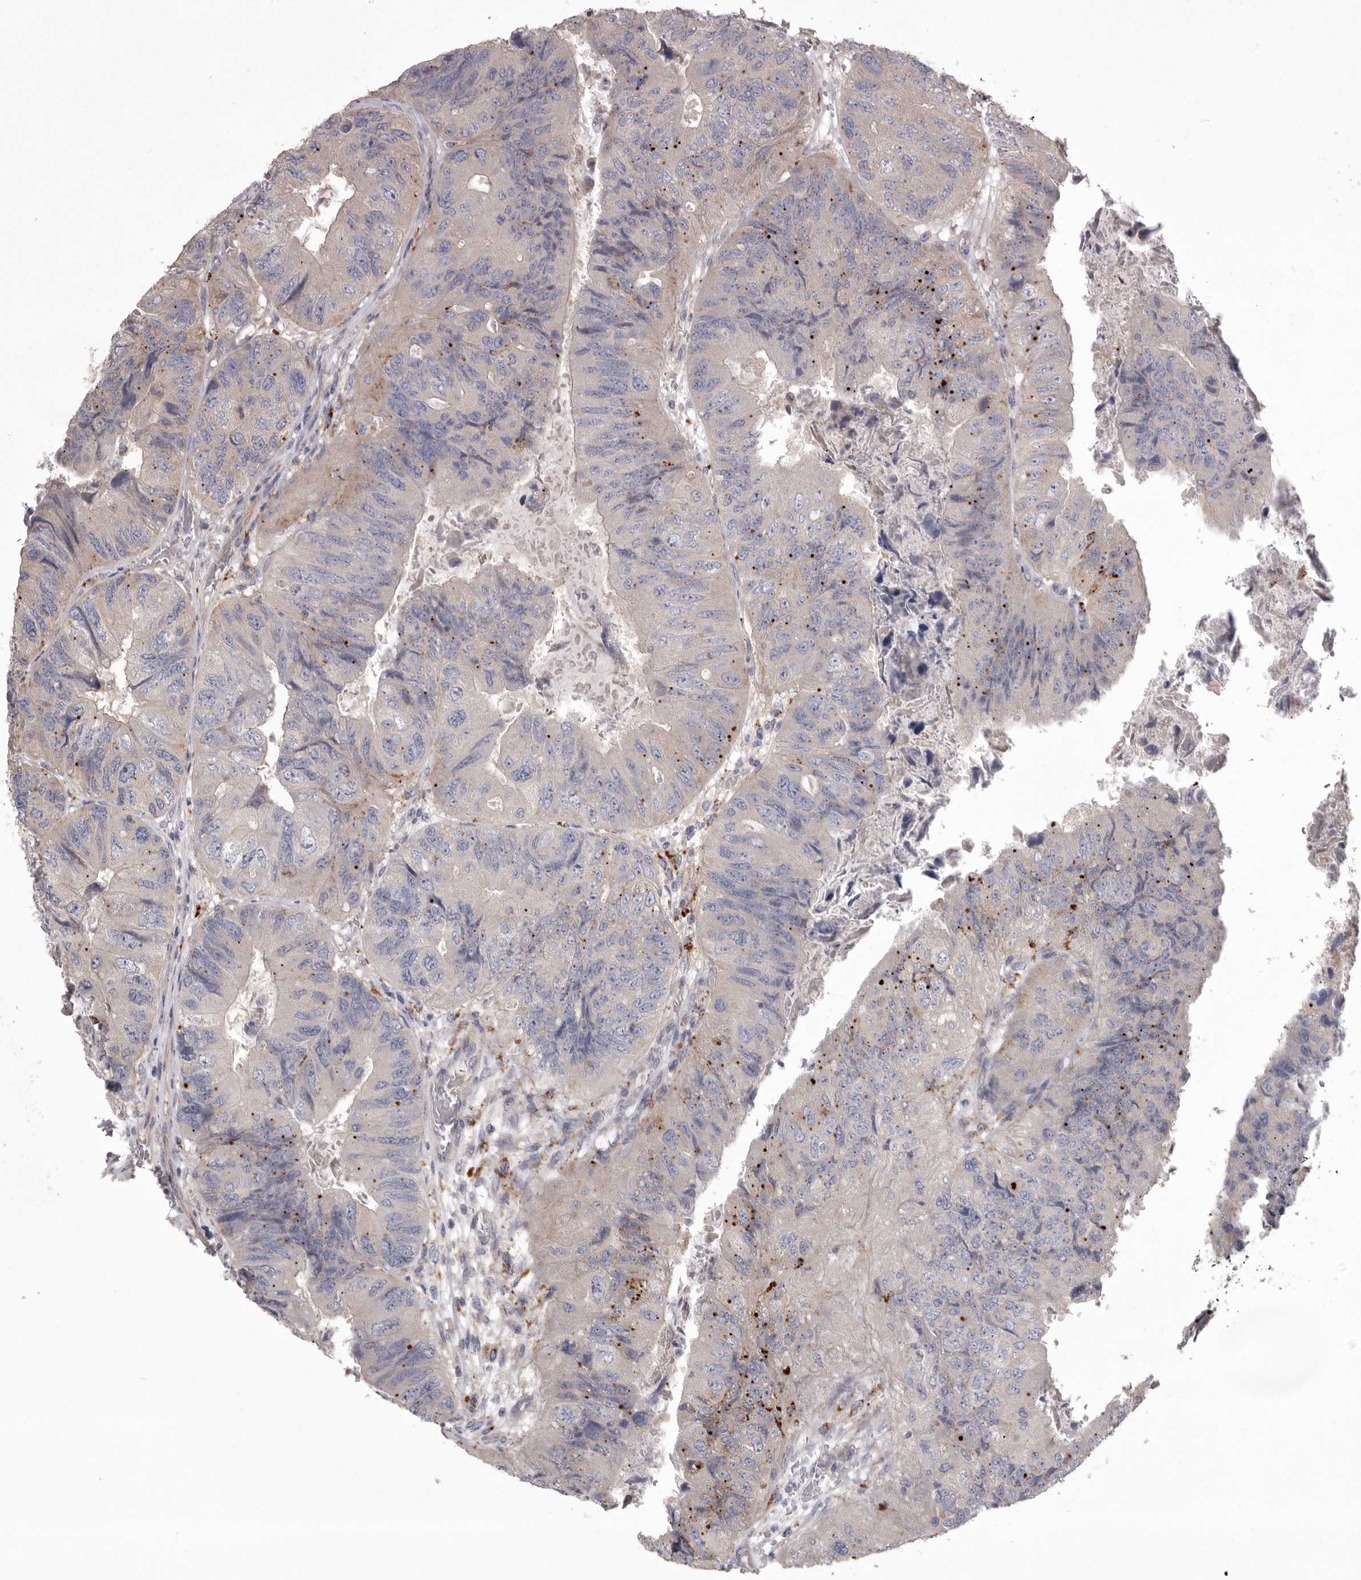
{"staining": {"intensity": "moderate", "quantity": "<25%", "location": "cytoplasmic/membranous"}, "tissue": "colorectal cancer", "cell_type": "Tumor cells", "image_type": "cancer", "snomed": [{"axis": "morphology", "description": "Adenocarcinoma, NOS"}, {"axis": "topography", "description": "Rectum"}], "caption": "Immunohistochemistry (IHC) image of human adenocarcinoma (colorectal) stained for a protein (brown), which demonstrates low levels of moderate cytoplasmic/membranous positivity in about <25% of tumor cells.", "gene": "WDR47", "patient": {"sex": "male", "age": 63}}